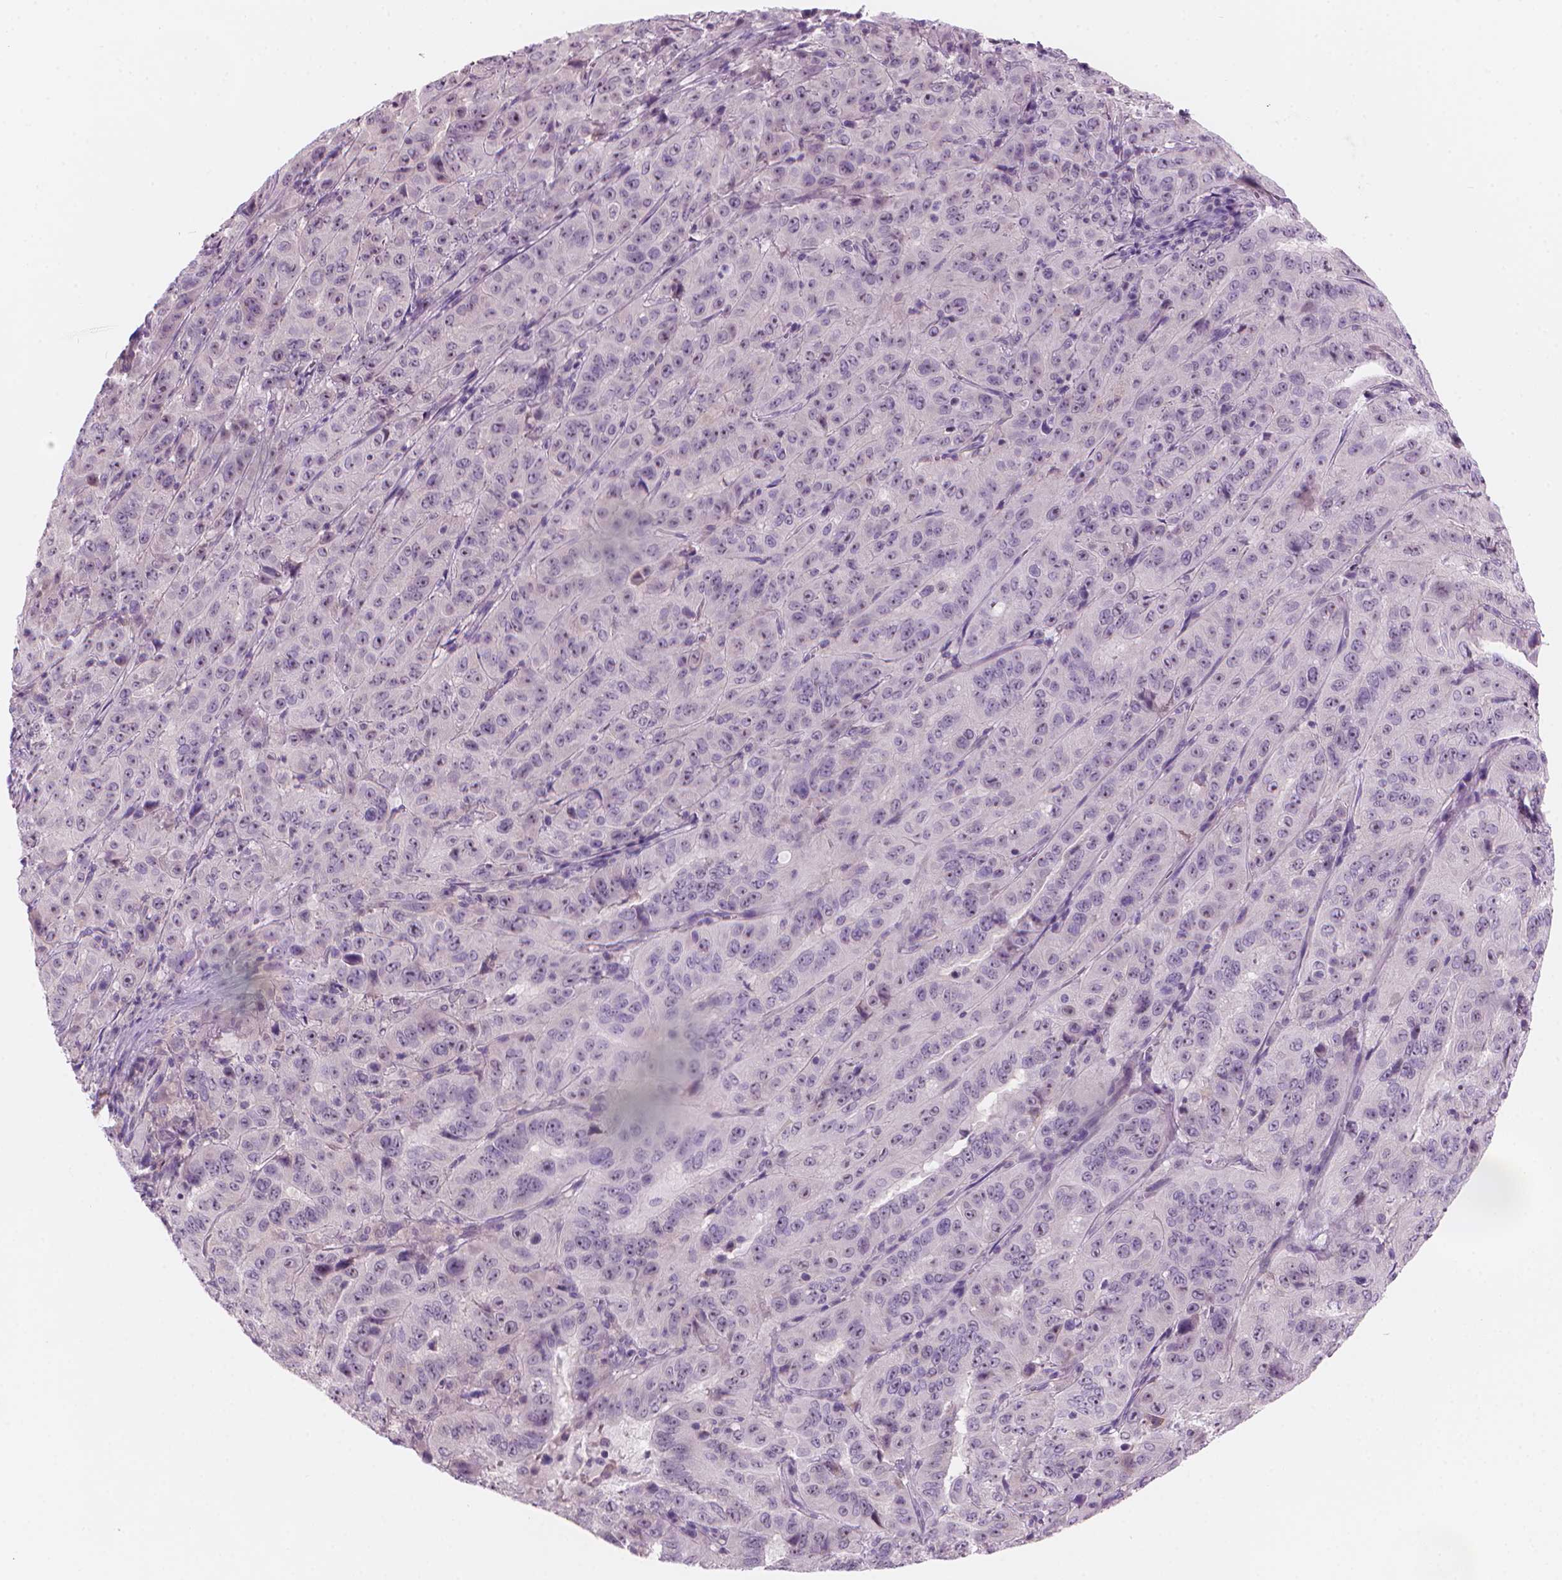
{"staining": {"intensity": "negative", "quantity": "none", "location": "none"}, "tissue": "pancreatic cancer", "cell_type": "Tumor cells", "image_type": "cancer", "snomed": [{"axis": "morphology", "description": "Adenocarcinoma, NOS"}, {"axis": "topography", "description": "Pancreas"}], "caption": "Pancreatic cancer (adenocarcinoma) was stained to show a protein in brown. There is no significant expression in tumor cells. (Brightfield microscopy of DAB immunohistochemistry at high magnification).", "gene": "ENSG00000187186", "patient": {"sex": "male", "age": 63}}